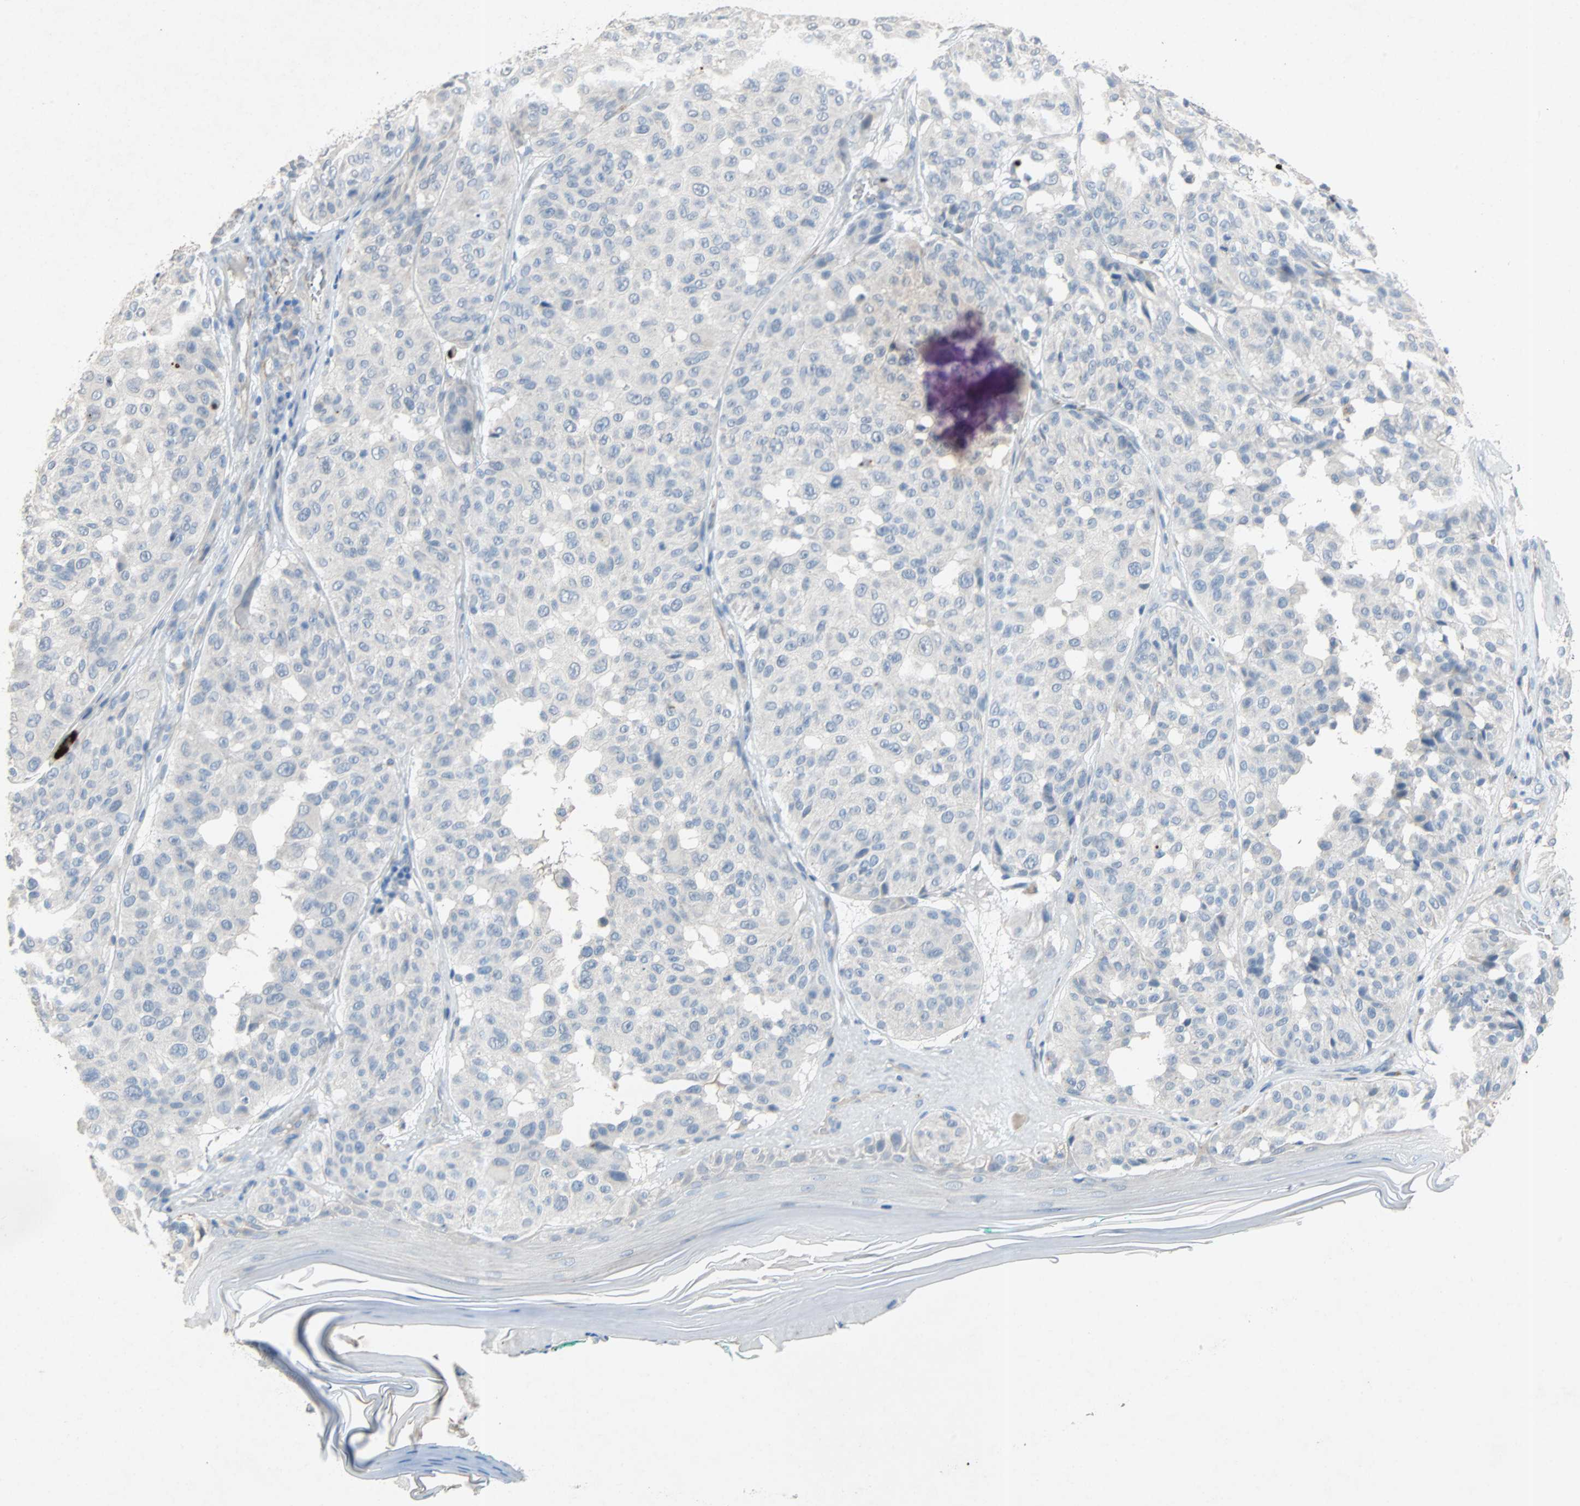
{"staining": {"intensity": "negative", "quantity": "none", "location": "none"}, "tissue": "melanoma", "cell_type": "Tumor cells", "image_type": "cancer", "snomed": [{"axis": "morphology", "description": "Malignant melanoma, NOS"}, {"axis": "topography", "description": "Skin"}], "caption": "Micrograph shows no protein positivity in tumor cells of melanoma tissue.", "gene": "PCDHB2", "patient": {"sex": "female", "age": 46}}